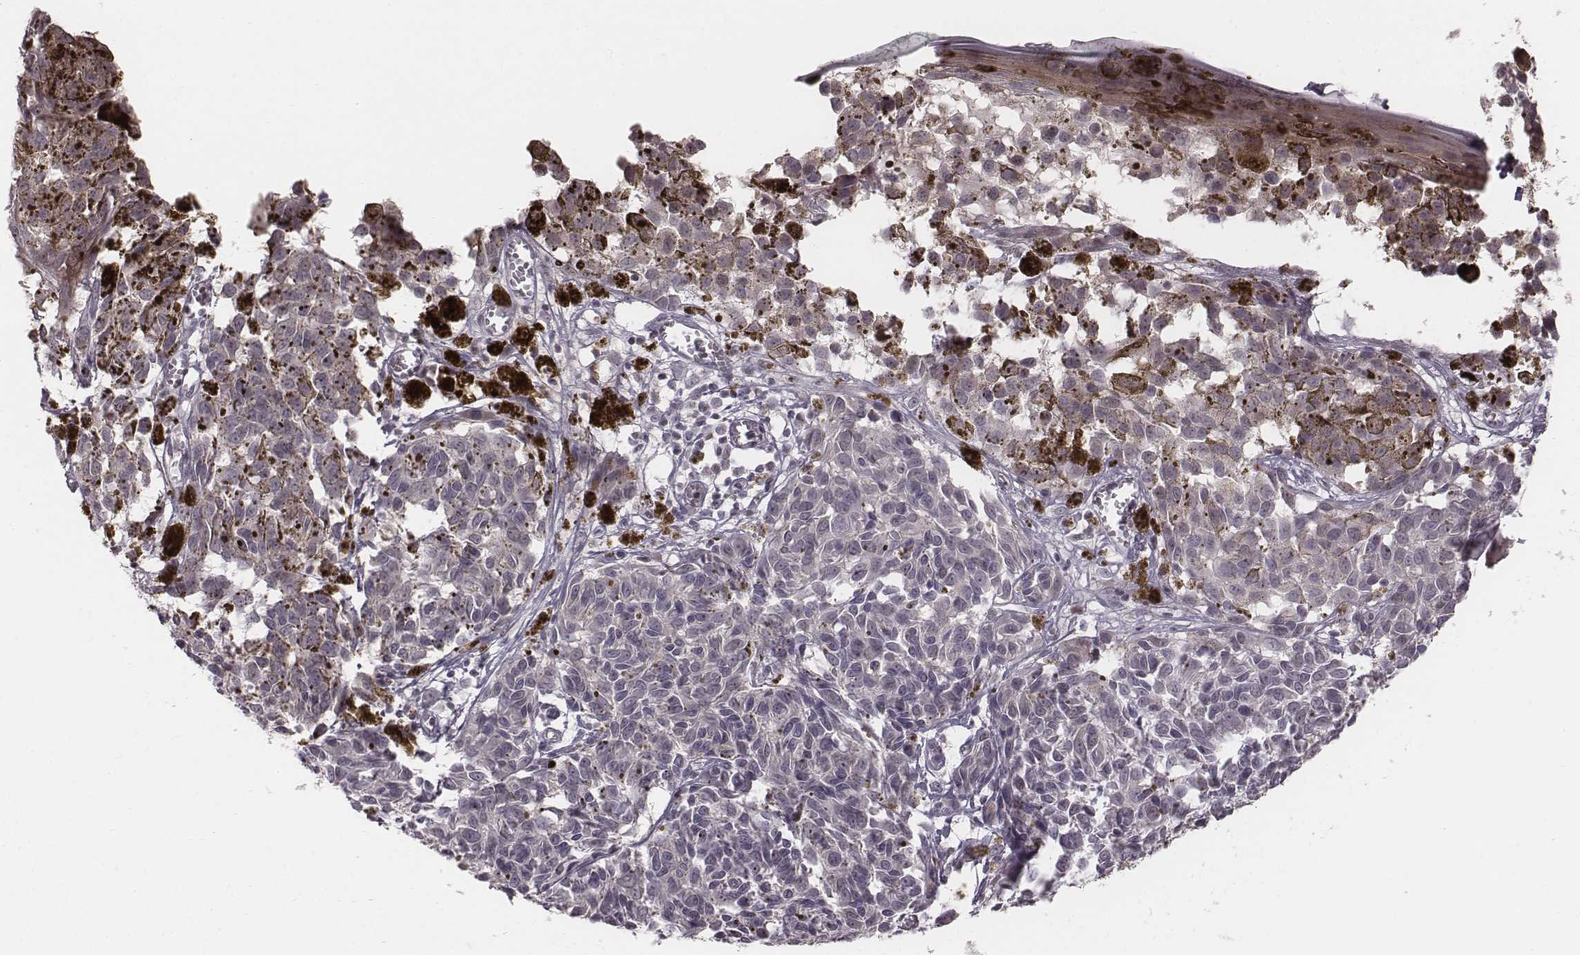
{"staining": {"intensity": "negative", "quantity": "none", "location": "none"}, "tissue": "melanoma", "cell_type": "Tumor cells", "image_type": "cancer", "snomed": [{"axis": "morphology", "description": "Malignant melanoma, NOS"}, {"axis": "topography", "description": "Skin"}], "caption": "The IHC micrograph has no significant expression in tumor cells of melanoma tissue.", "gene": "IQCG", "patient": {"sex": "female", "age": 38}}